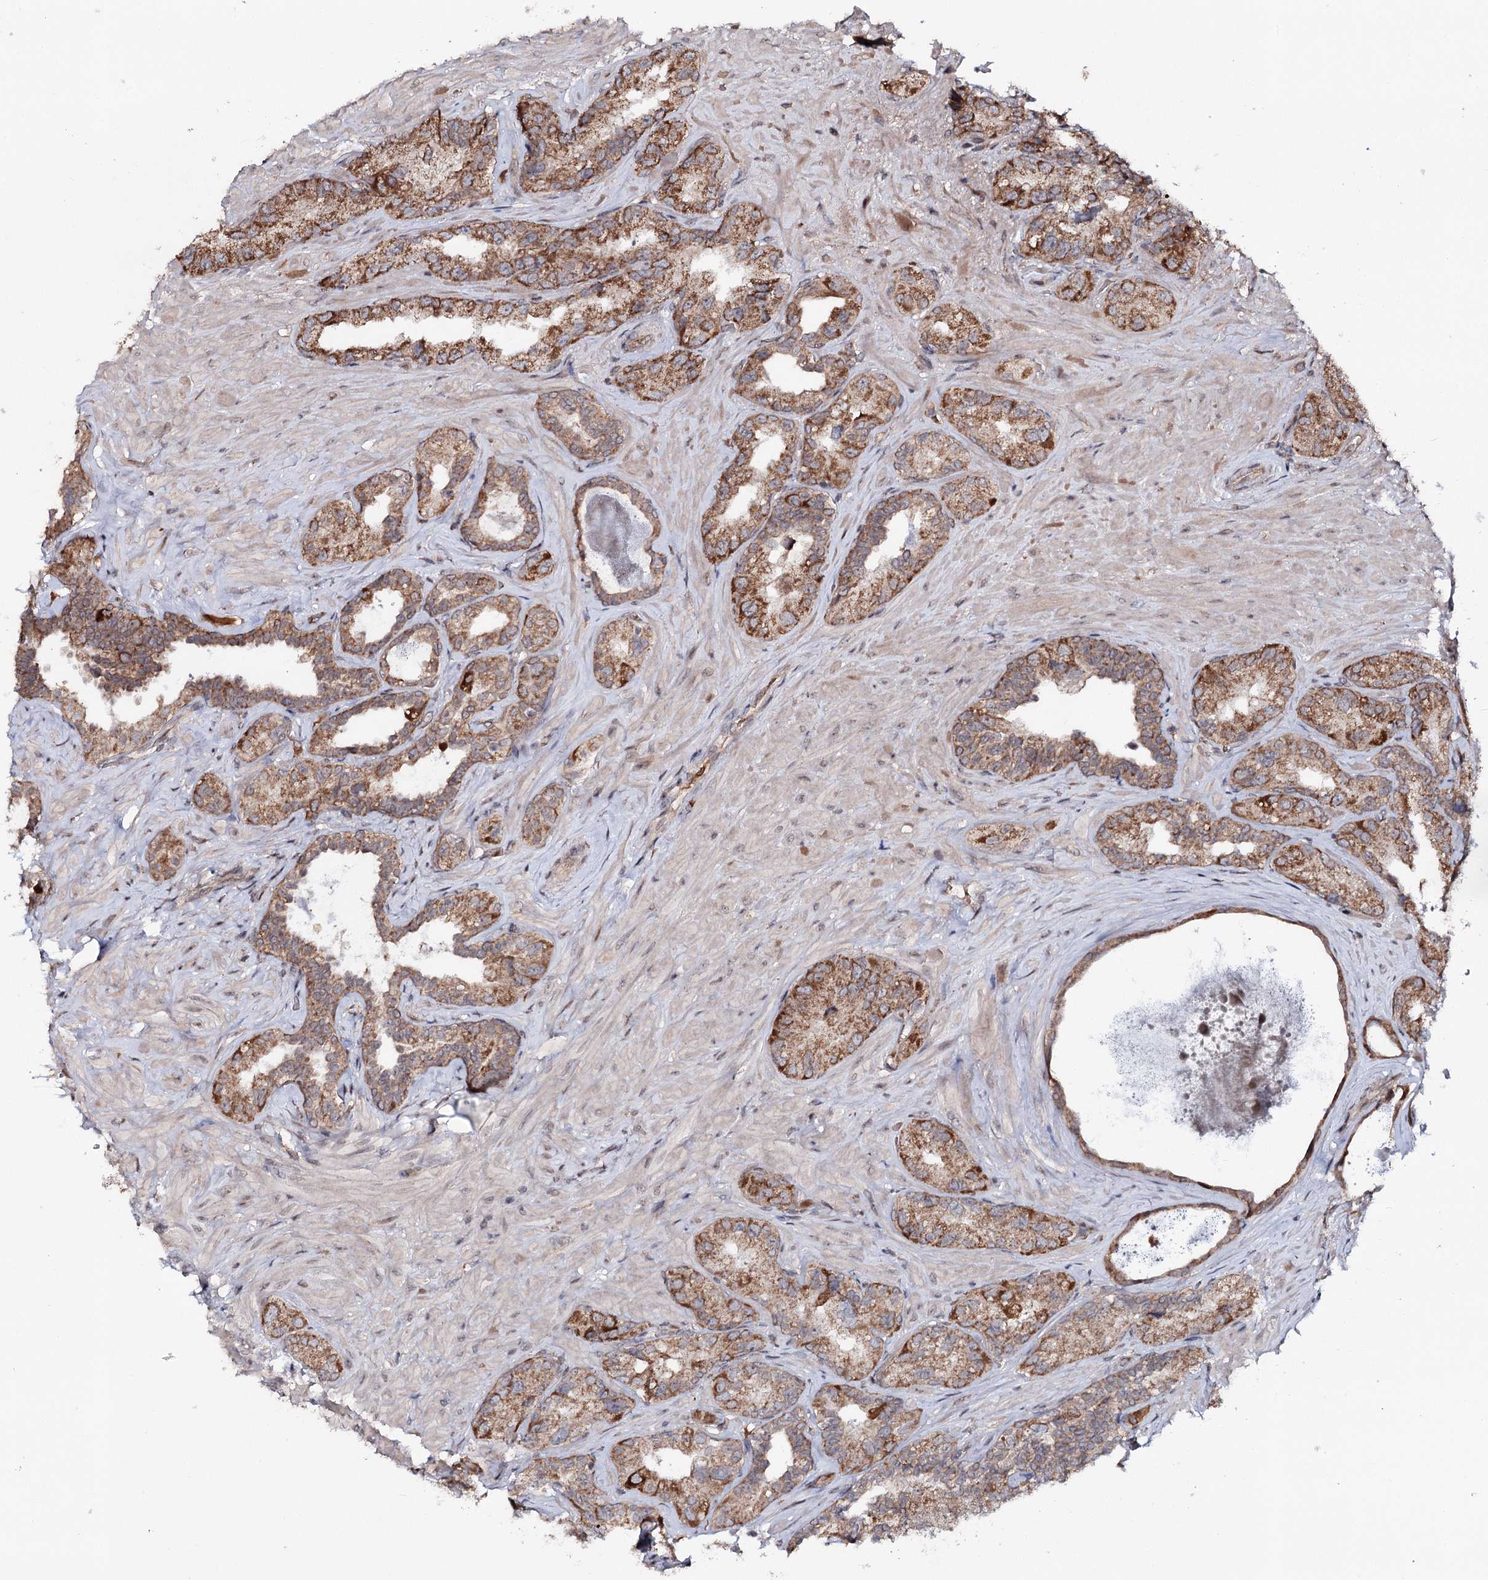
{"staining": {"intensity": "moderate", "quantity": ">75%", "location": "cytoplasmic/membranous"}, "tissue": "seminal vesicle", "cell_type": "Glandular cells", "image_type": "normal", "snomed": [{"axis": "morphology", "description": "Normal tissue, NOS"}, {"axis": "topography", "description": "Seminal veicle"}, {"axis": "topography", "description": "Peripheral nerve tissue"}], "caption": "A high-resolution histopathology image shows immunohistochemistry staining of benign seminal vesicle, which reveals moderate cytoplasmic/membranous staining in about >75% of glandular cells.", "gene": "MSANTD2", "patient": {"sex": "male", "age": 67}}